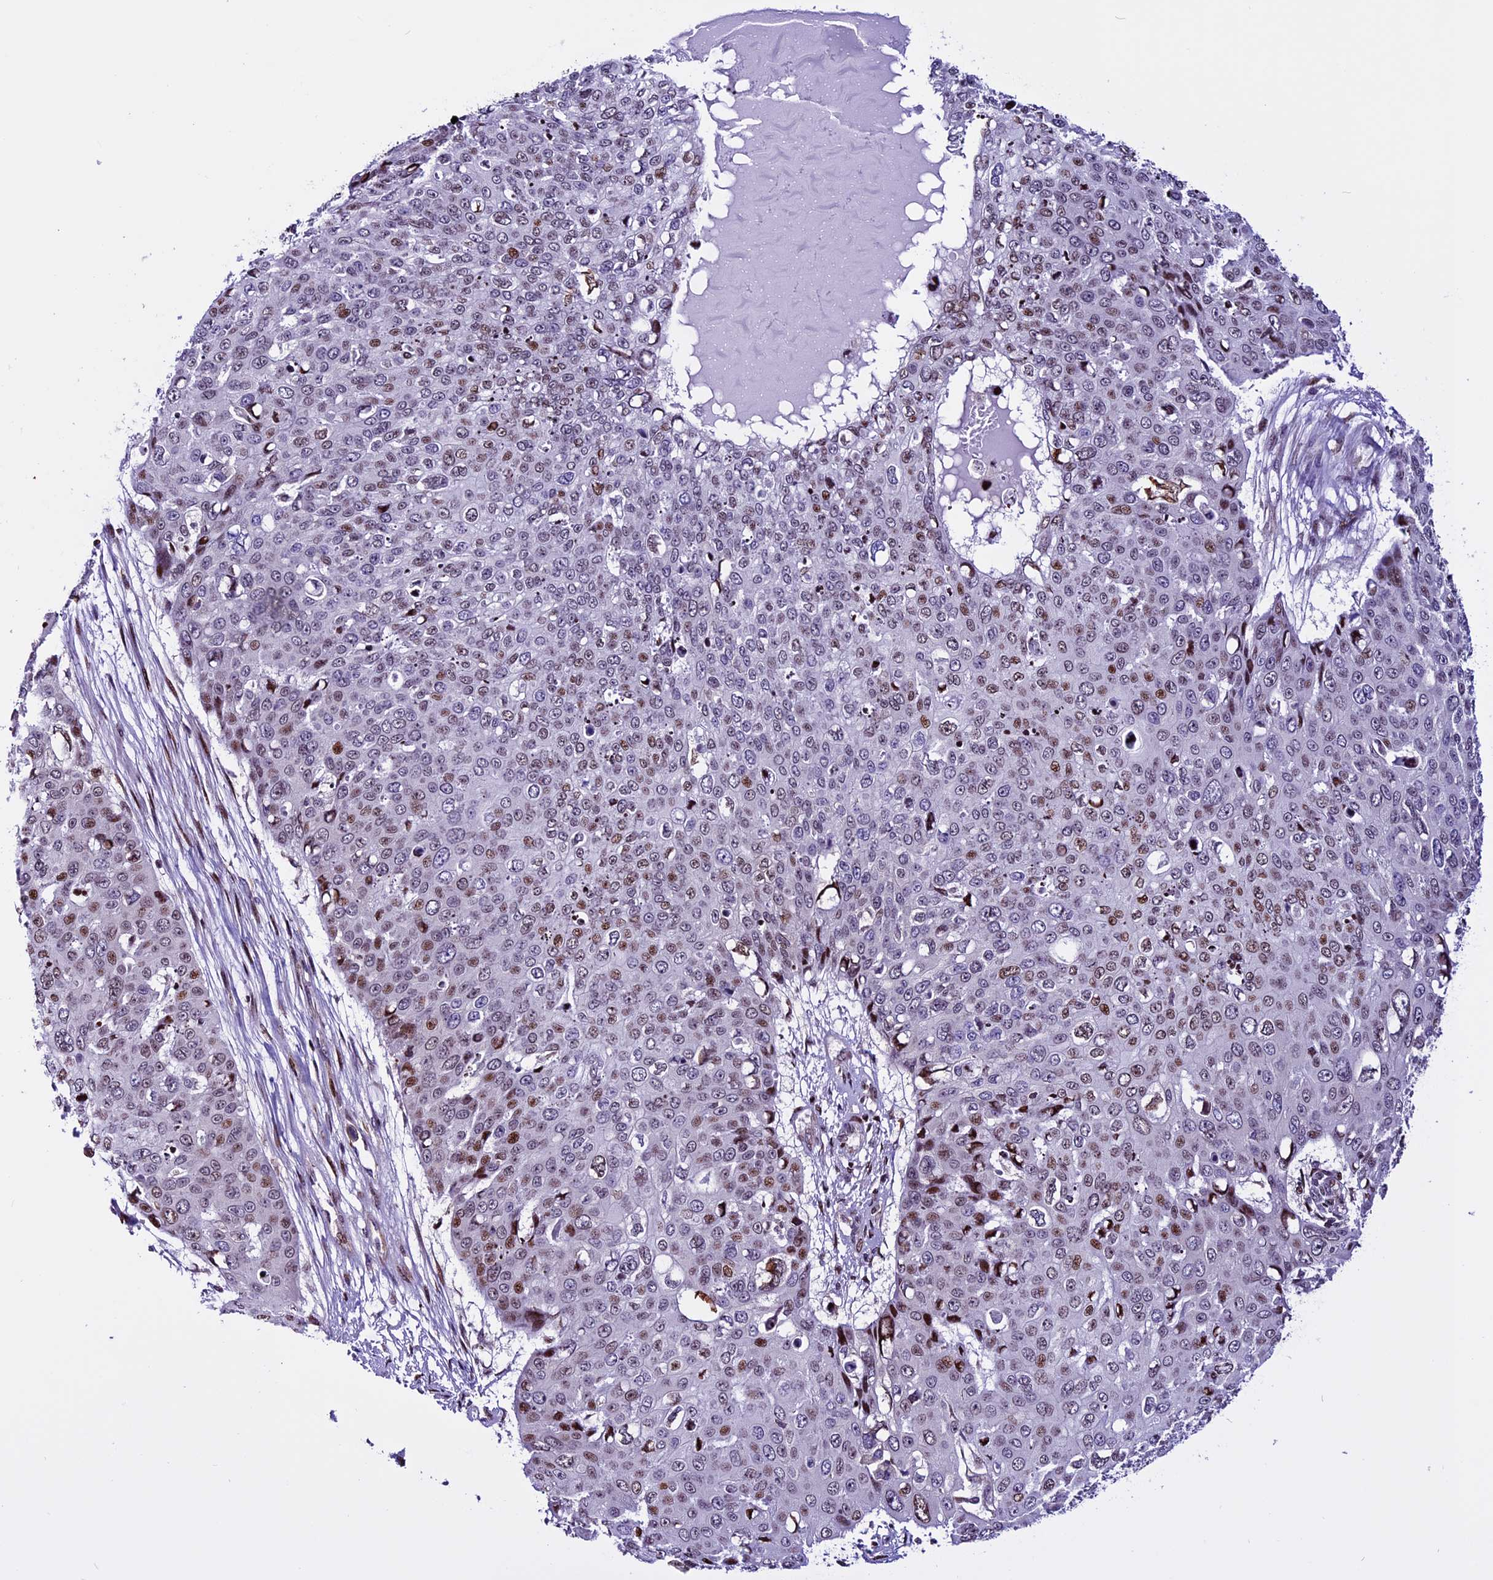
{"staining": {"intensity": "moderate", "quantity": "25%-75%", "location": "nuclear"}, "tissue": "skin cancer", "cell_type": "Tumor cells", "image_type": "cancer", "snomed": [{"axis": "morphology", "description": "Squamous cell carcinoma, NOS"}, {"axis": "topography", "description": "Skin"}], "caption": "Immunohistochemical staining of human squamous cell carcinoma (skin) demonstrates moderate nuclear protein staining in about 25%-75% of tumor cells.", "gene": "RINL", "patient": {"sex": "male", "age": 71}}